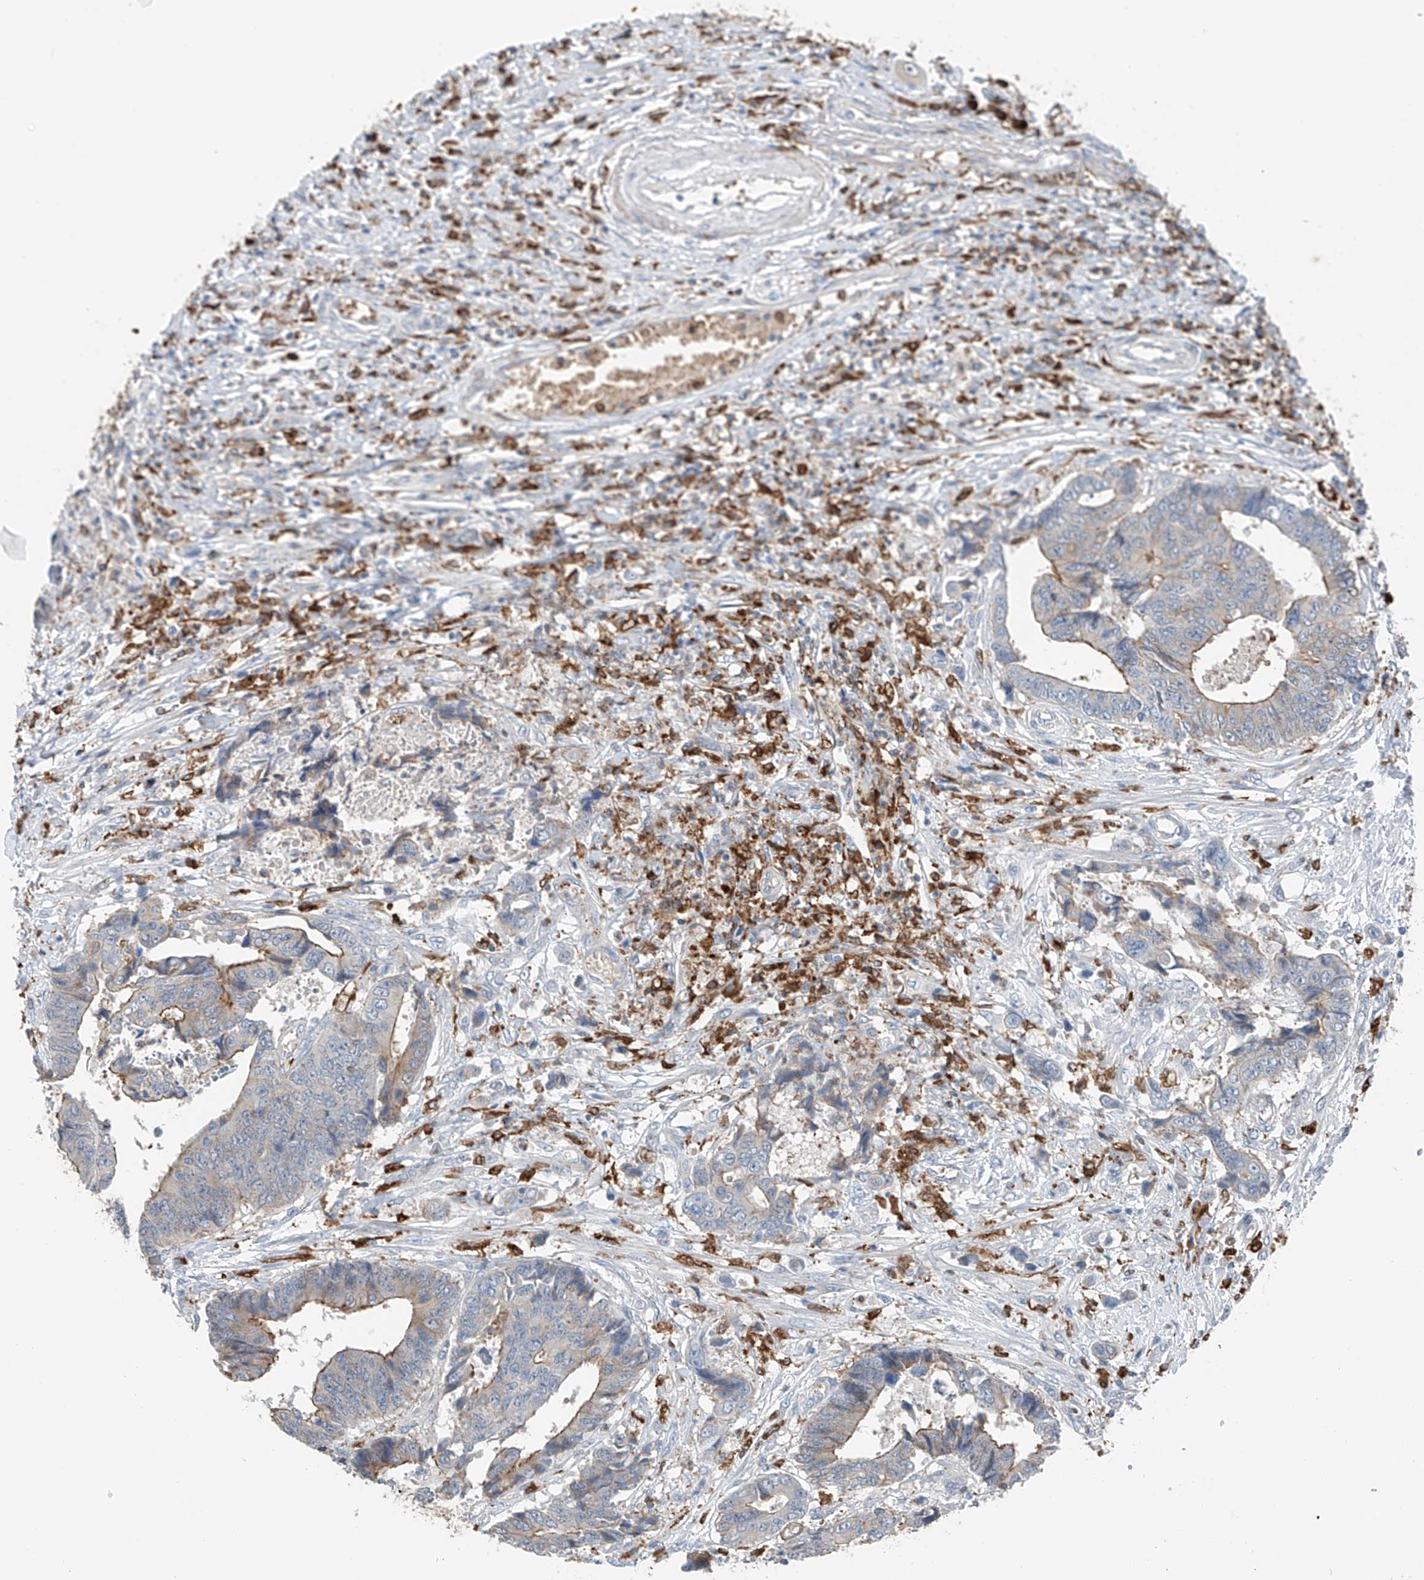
{"staining": {"intensity": "moderate", "quantity": "<25%", "location": "cytoplasmic/membranous"}, "tissue": "colorectal cancer", "cell_type": "Tumor cells", "image_type": "cancer", "snomed": [{"axis": "morphology", "description": "Adenocarcinoma, NOS"}, {"axis": "topography", "description": "Rectum"}], "caption": "This histopathology image displays immunohistochemistry staining of human colorectal cancer, with low moderate cytoplasmic/membranous expression in approximately <25% of tumor cells.", "gene": "TBXAS1", "patient": {"sex": "male", "age": 84}}